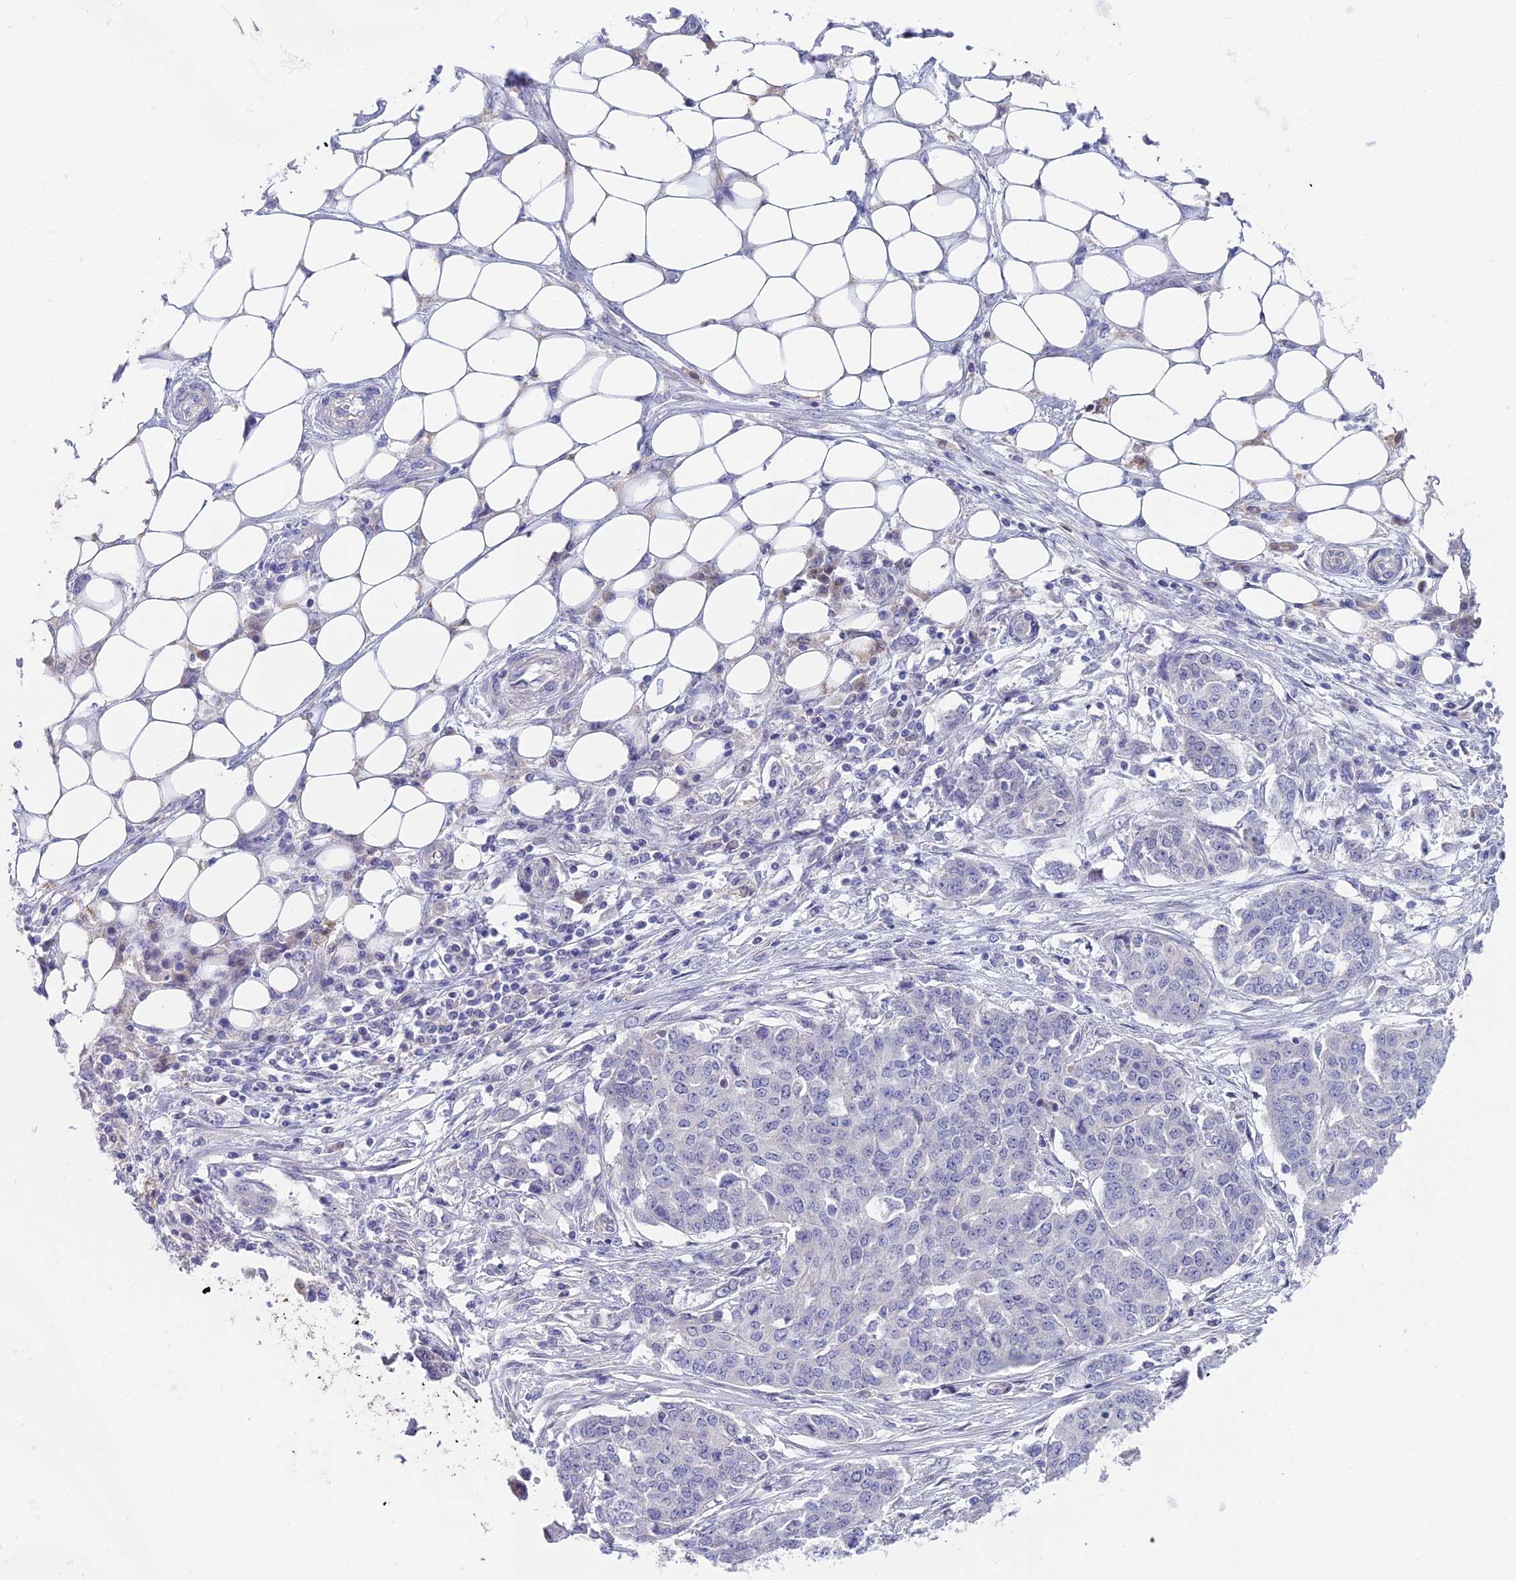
{"staining": {"intensity": "negative", "quantity": "none", "location": "none"}, "tissue": "ovarian cancer", "cell_type": "Tumor cells", "image_type": "cancer", "snomed": [{"axis": "morphology", "description": "Cystadenocarcinoma, serous, NOS"}, {"axis": "topography", "description": "Soft tissue"}, {"axis": "topography", "description": "Ovary"}], "caption": "A micrograph of human serous cystadenocarcinoma (ovarian) is negative for staining in tumor cells.", "gene": "SNTN", "patient": {"sex": "female", "age": 57}}